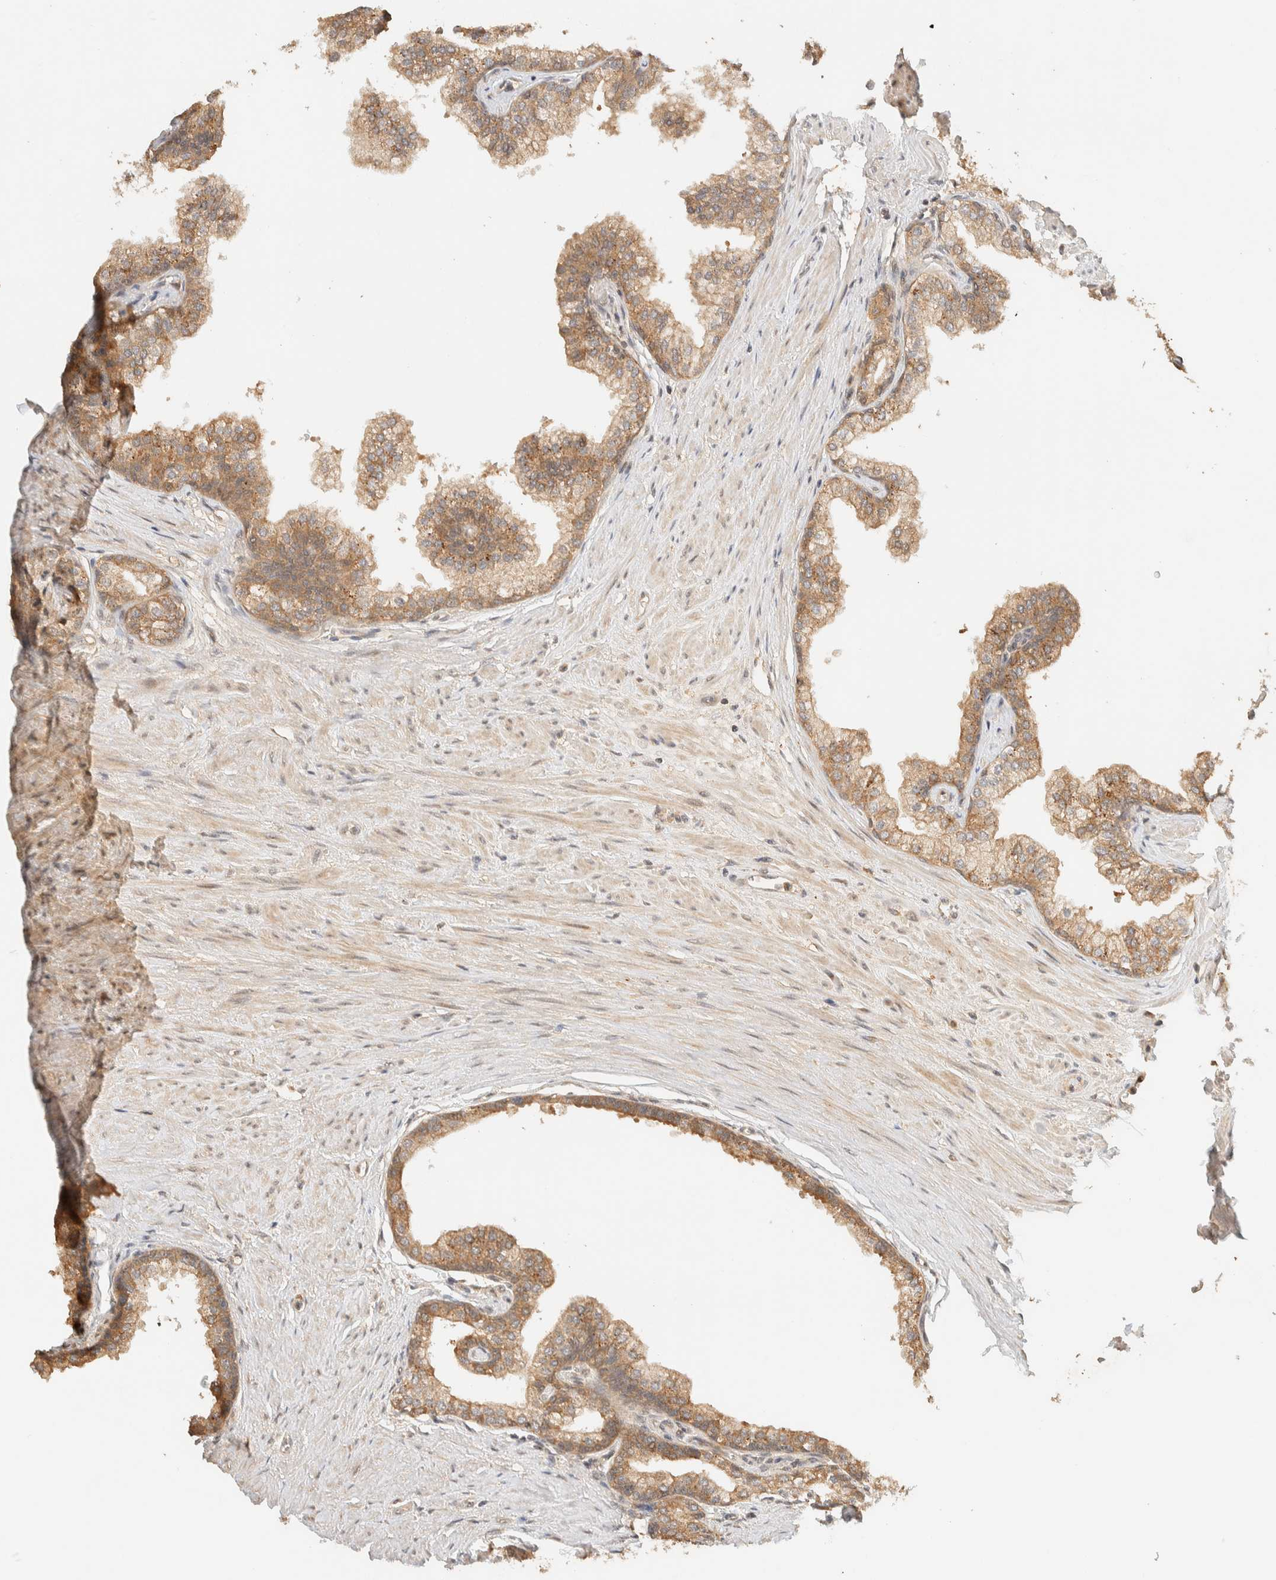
{"staining": {"intensity": "moderate", "quantity": ">75%", "location": "cytoplasmic/membranous"}, "tissue": "prostate", "cell_type": "Glandular cells", "image_type": "normal", "snomed": [{"axis": "morphology", "description": "Normal tissue, NOS"}, {"axis": "morphology", "description": "Urothelial carcinoma, Low grade"}, {"axis": "topography", "description": "Urinary bladder"}, {"axis": "topography", "description": "Prostate"}], "caption": "Prostate stained for a protein shows moderate cytoplasmic/membranous positivity in glandular cells. The staining was performed using DAB, with brown indicating positive protein expression. Nuclei are stained blue with hematoxylin.", "gene": "ZBTB34", "patient": {"sex": "male", "age": 60}}